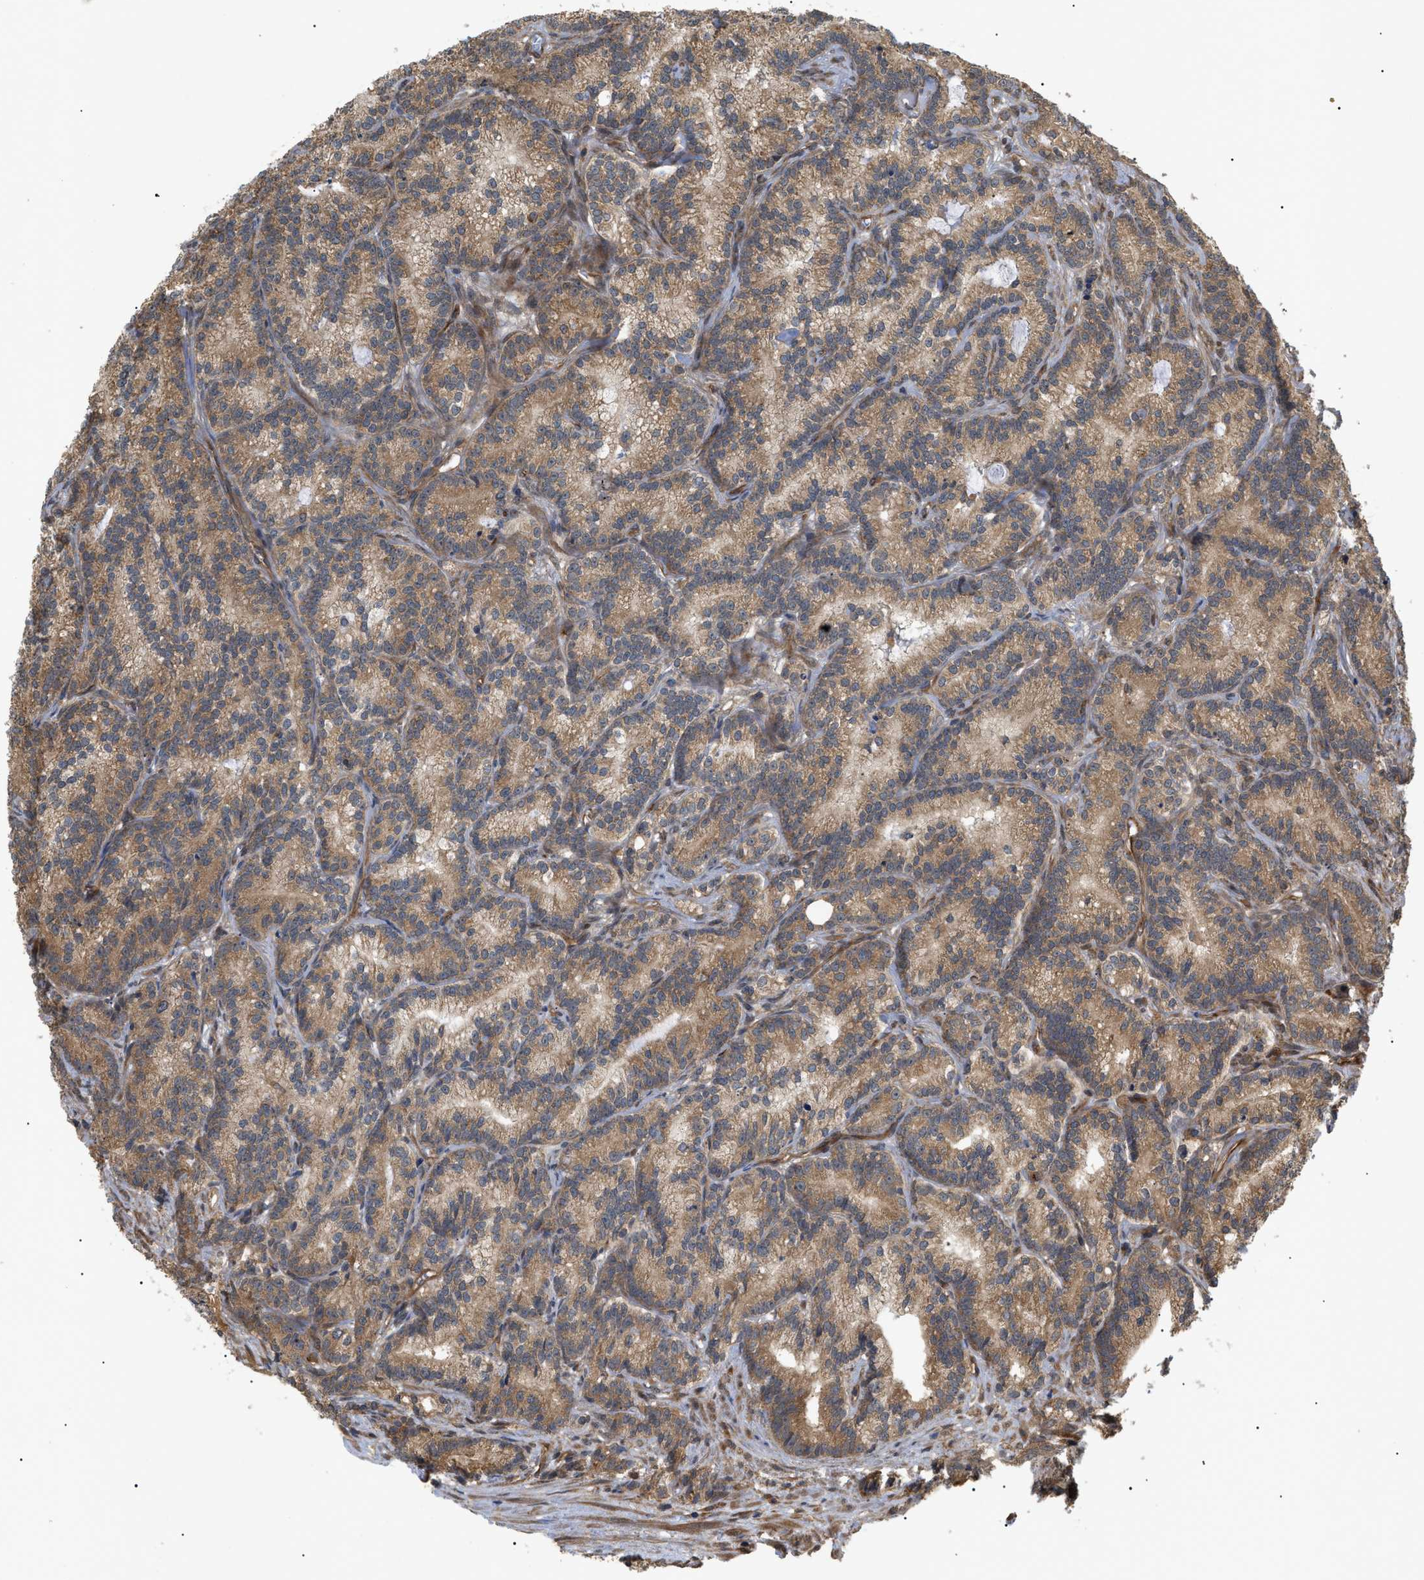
{"staining": {"intensity": "moderate", "quantity": ">75%", "location": "cytoplasmic/membranous"}, "tissue": "prostate cancer", "cell_type": "Tumor cells", "image_type": "cancer", "snomed": [{"axis": "morphology", "description": "Adenocarcinoma, Low grade"}, {"axis": "topography", "description": "Prostate"}], "caption": "Human prostate cancer (adenocarcinoma (low-grade)) stained with a protein marker displays moderate staining in tumor cells.", "gene": "ASTL", "patient": {"sex": "male", "age": 89}}